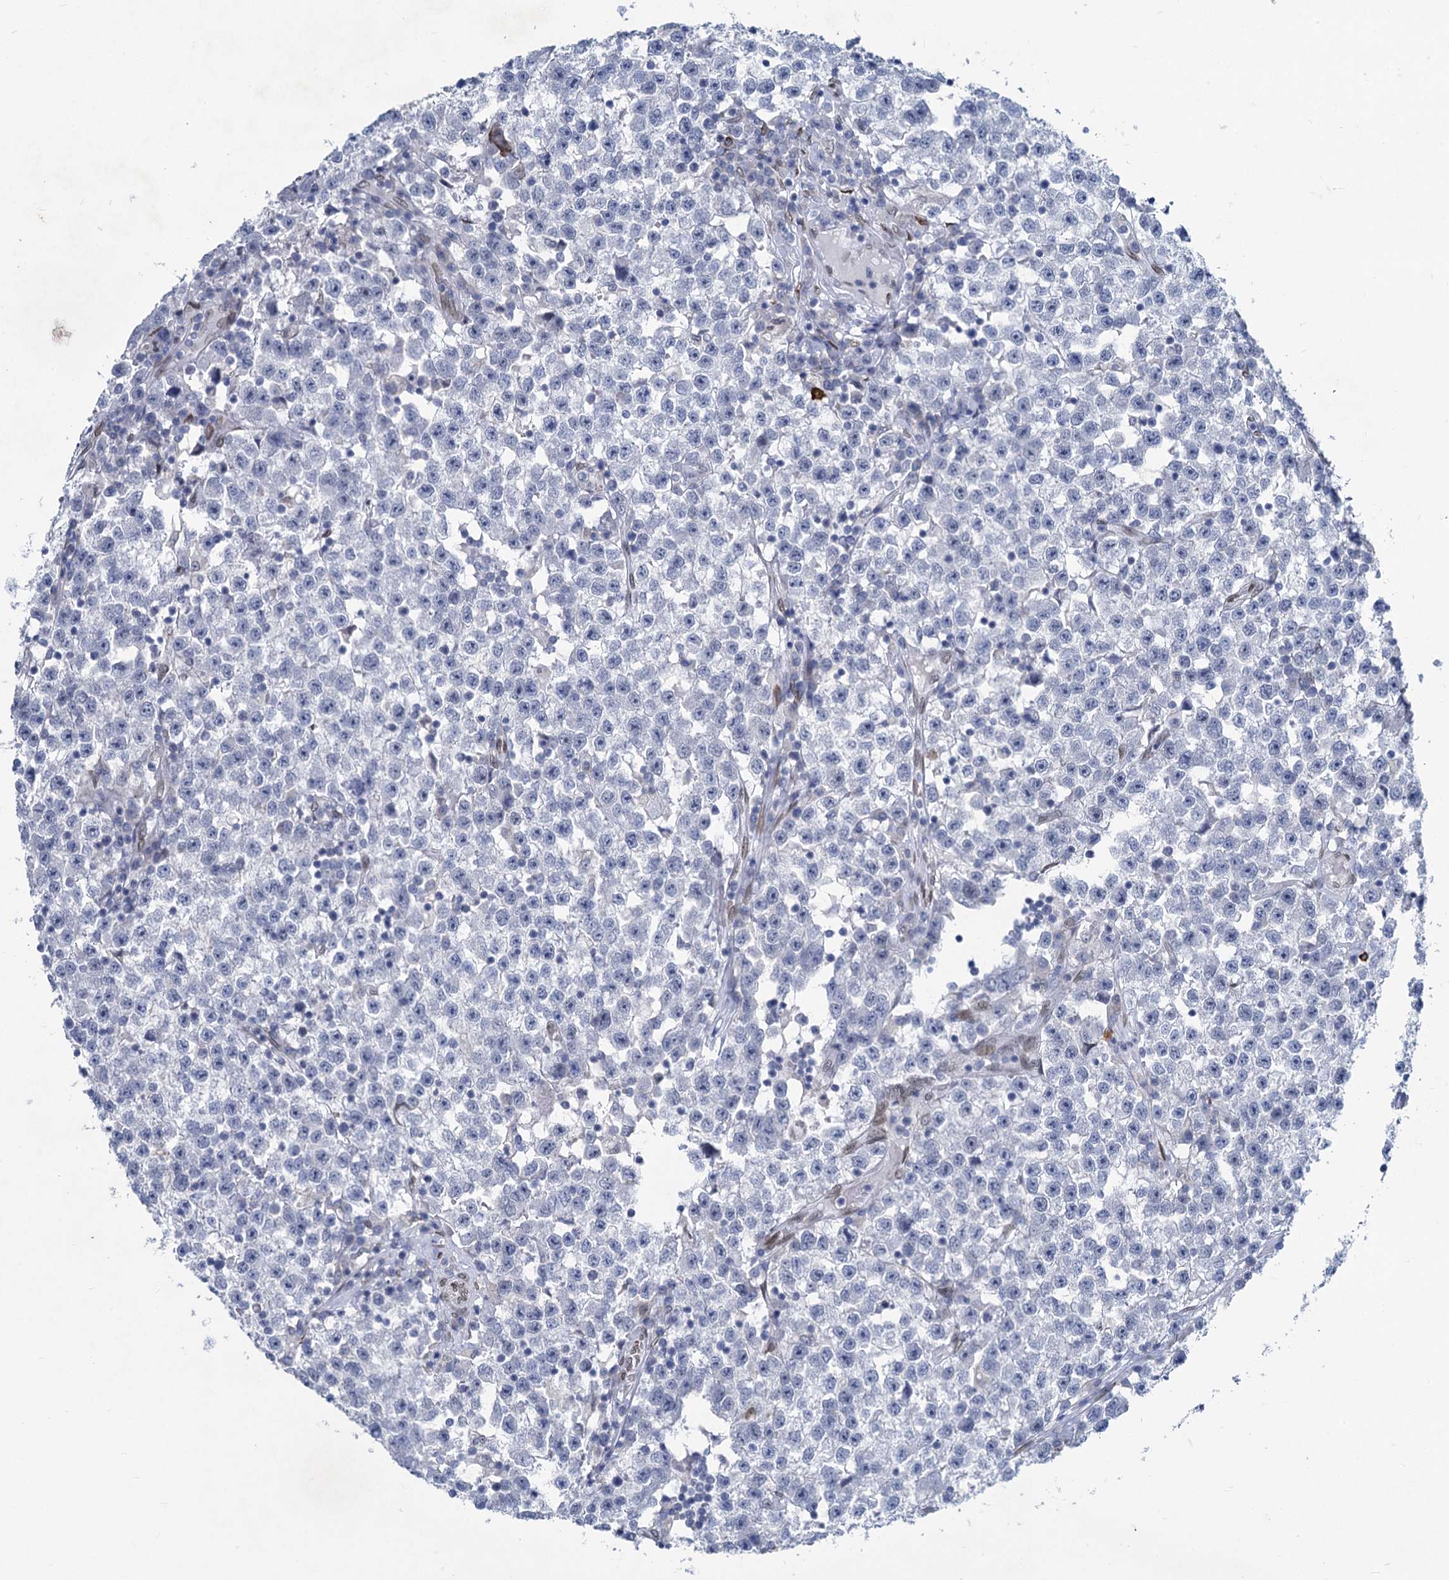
{"staining": {"intensity": "negative", "quantity": "none", "location": "none"}, "tissue": "testis cancer", "cell_type": "Tumor cells", "image_type": "cancer", "snomed": [{"axis": "morphology", "description": "Seminoma, NOS"}, {"axis": "topography", "description": "Testis"}], "caption": "A high-resolution histopathology image shows IHC staining of testis seminoma, which demonstrates no significant positivity in tumor cells.", "gene": "PRSS35", "patient": {"sex": "male", "age": 22}}